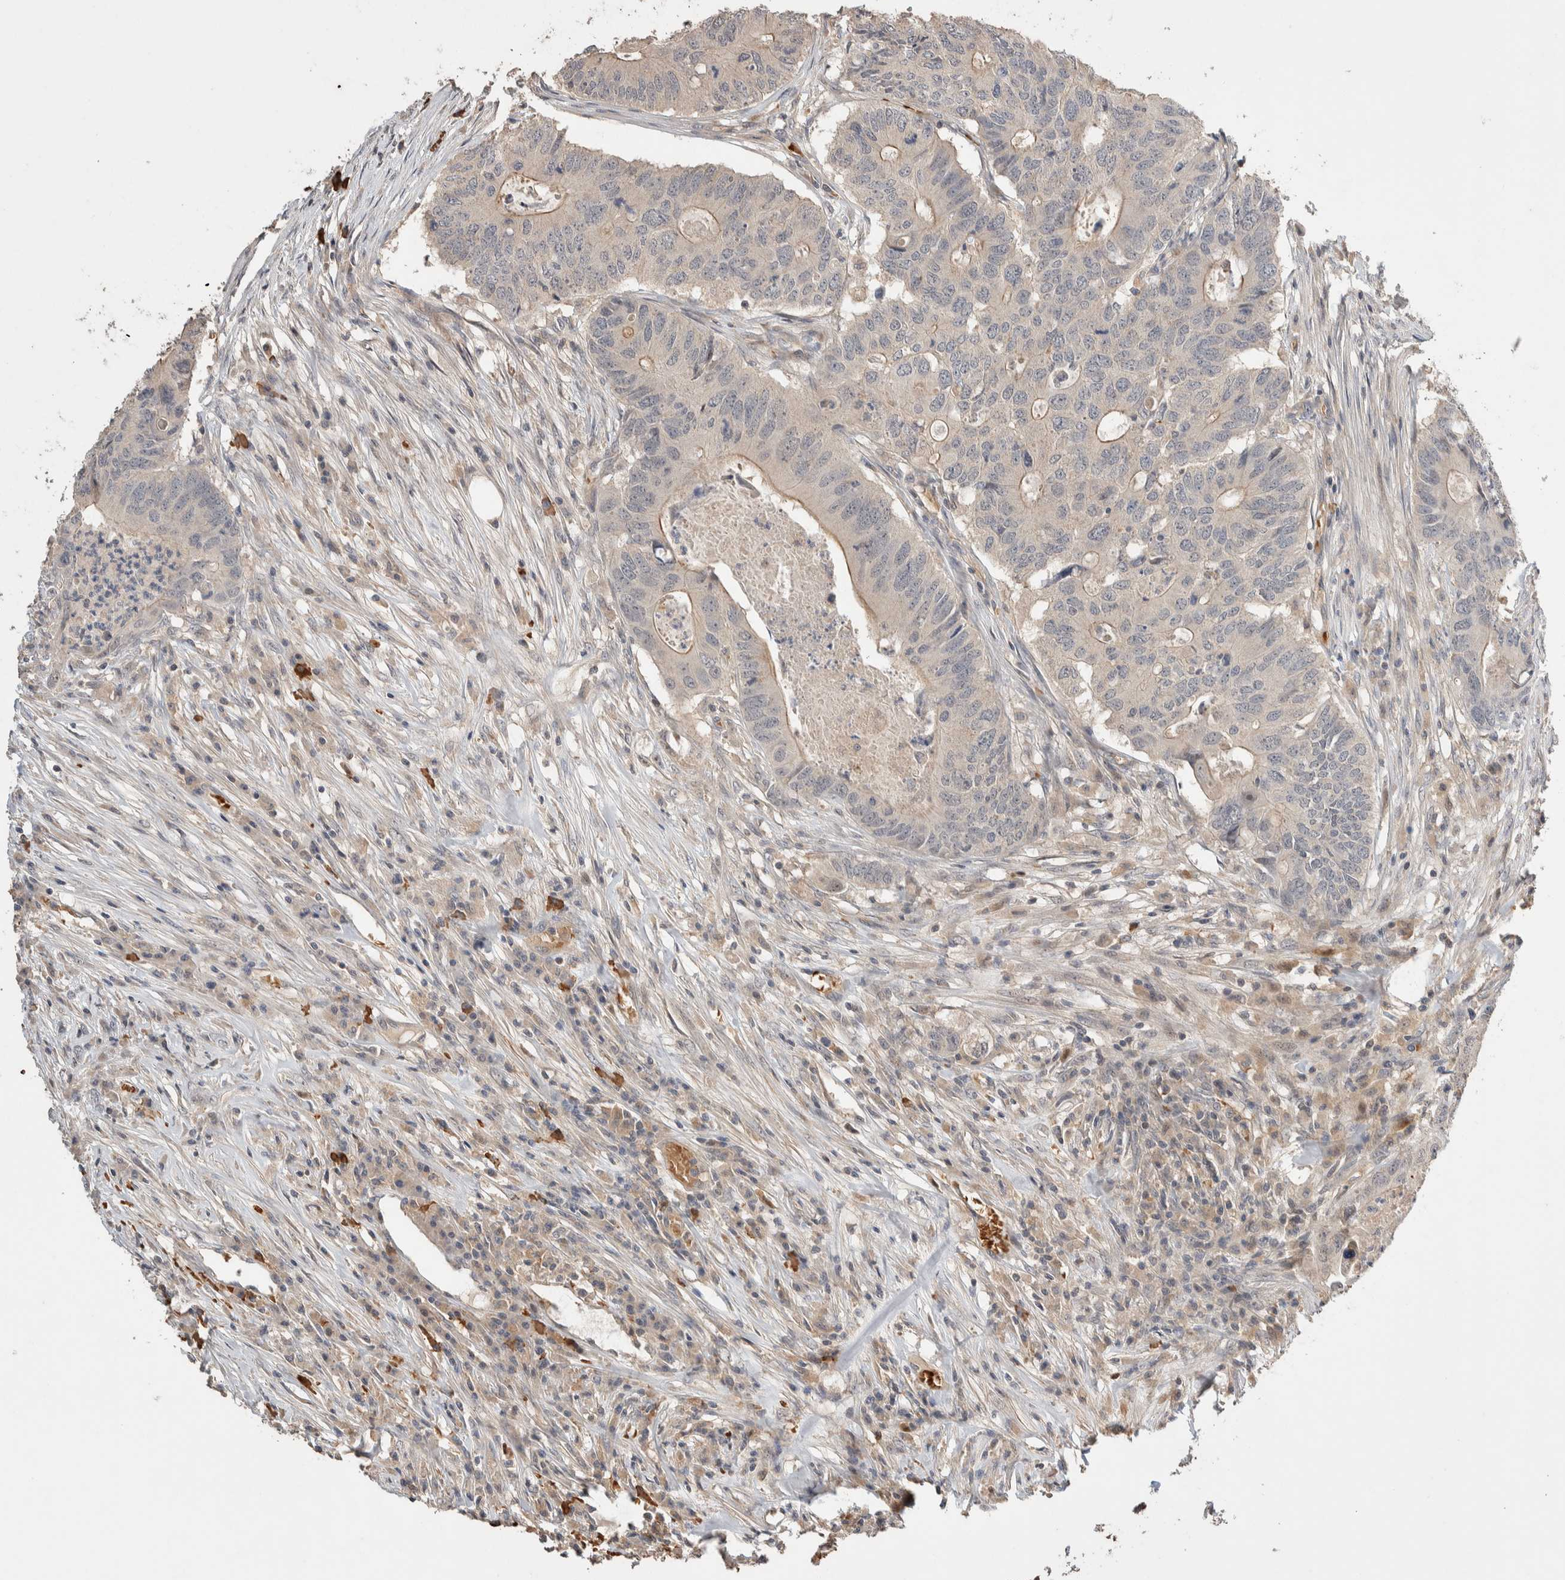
{"staining": {"intensity": "moderate", "quantity": "<25%", "location": "cytoplasmic/membranous"}, "tissue": "colorectal cancer", "cell_type": "Tumor cells", "image_type": "cancer", "snomed": [{"axis": "morphology", "description": "Adenocarcinoma, NOS"}, {"axis": "topography", "description": "Colon"}], "caption": "Protein analysis of colorectal adenocarcinoma tissue displays moderate cytoplasmic/membranous expression in about <25% of tumor cells. The protein of interest is shown in brown color, while the nuclei are stained blue.", "gene": "WDR91", "patient": {"sex": "male", "age": 71}}